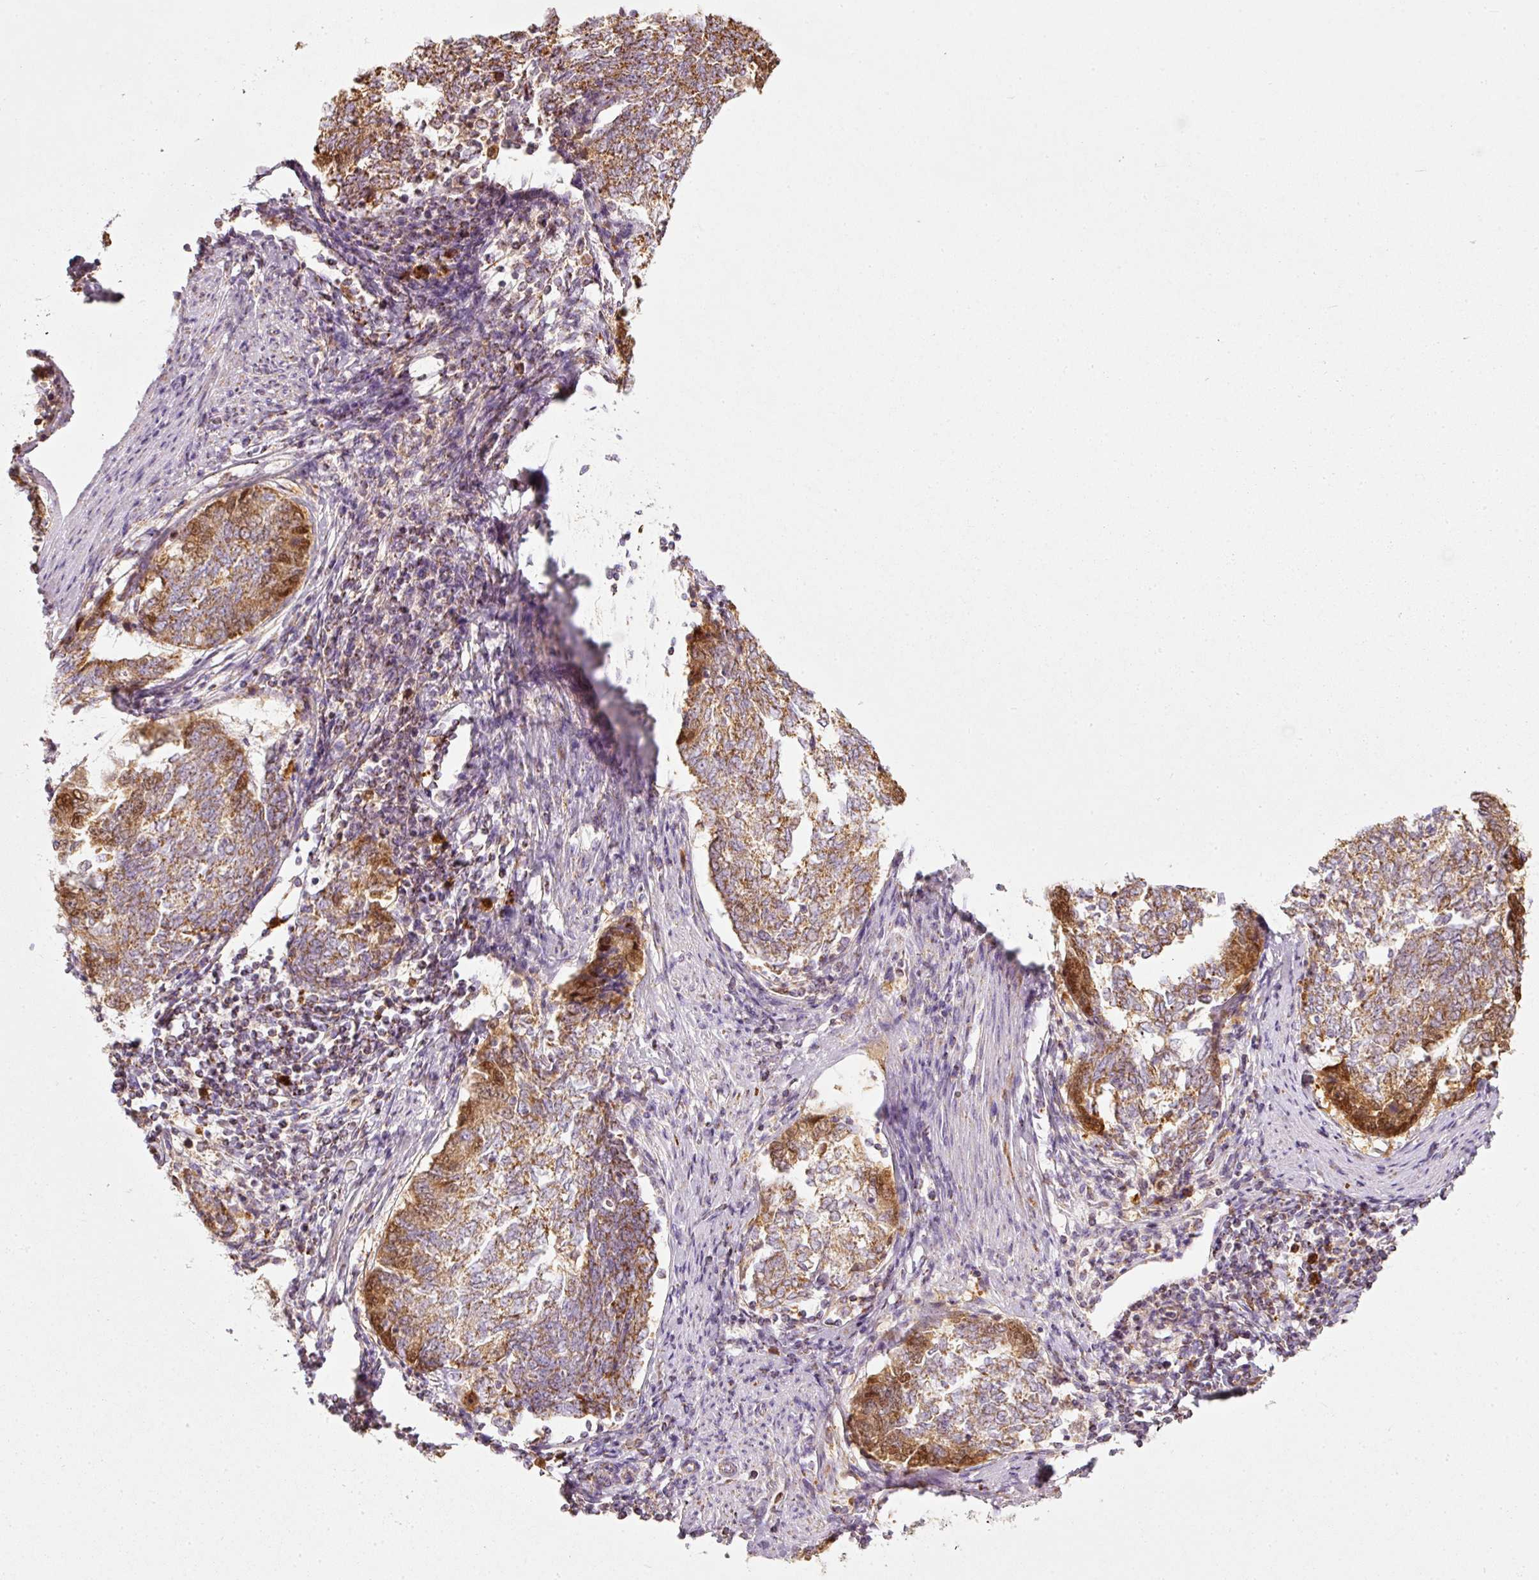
{"staining": {"intensity": "strong", "quantity": ">75%", "location": "cytoplasmic/membranous,nuclear"}, "tissue": "endometrial cancer", "cell_type": "Tumor cells", "image_type": "cancer", "snomed": [{"axis": "morphology", "description": "Adenocarcinoma, NOS"}, {"axis": "topography", "description": "Endometrium"}], "caption": "About >75% of tumor cells in endometrial adenocarcinoma reveal strong cytoplasmic/membranous and nuclear protein staining as visualized by brown immunohistochemical staining.", "gene": "DUT", "patient": {"sex": "female", "age": 80}}